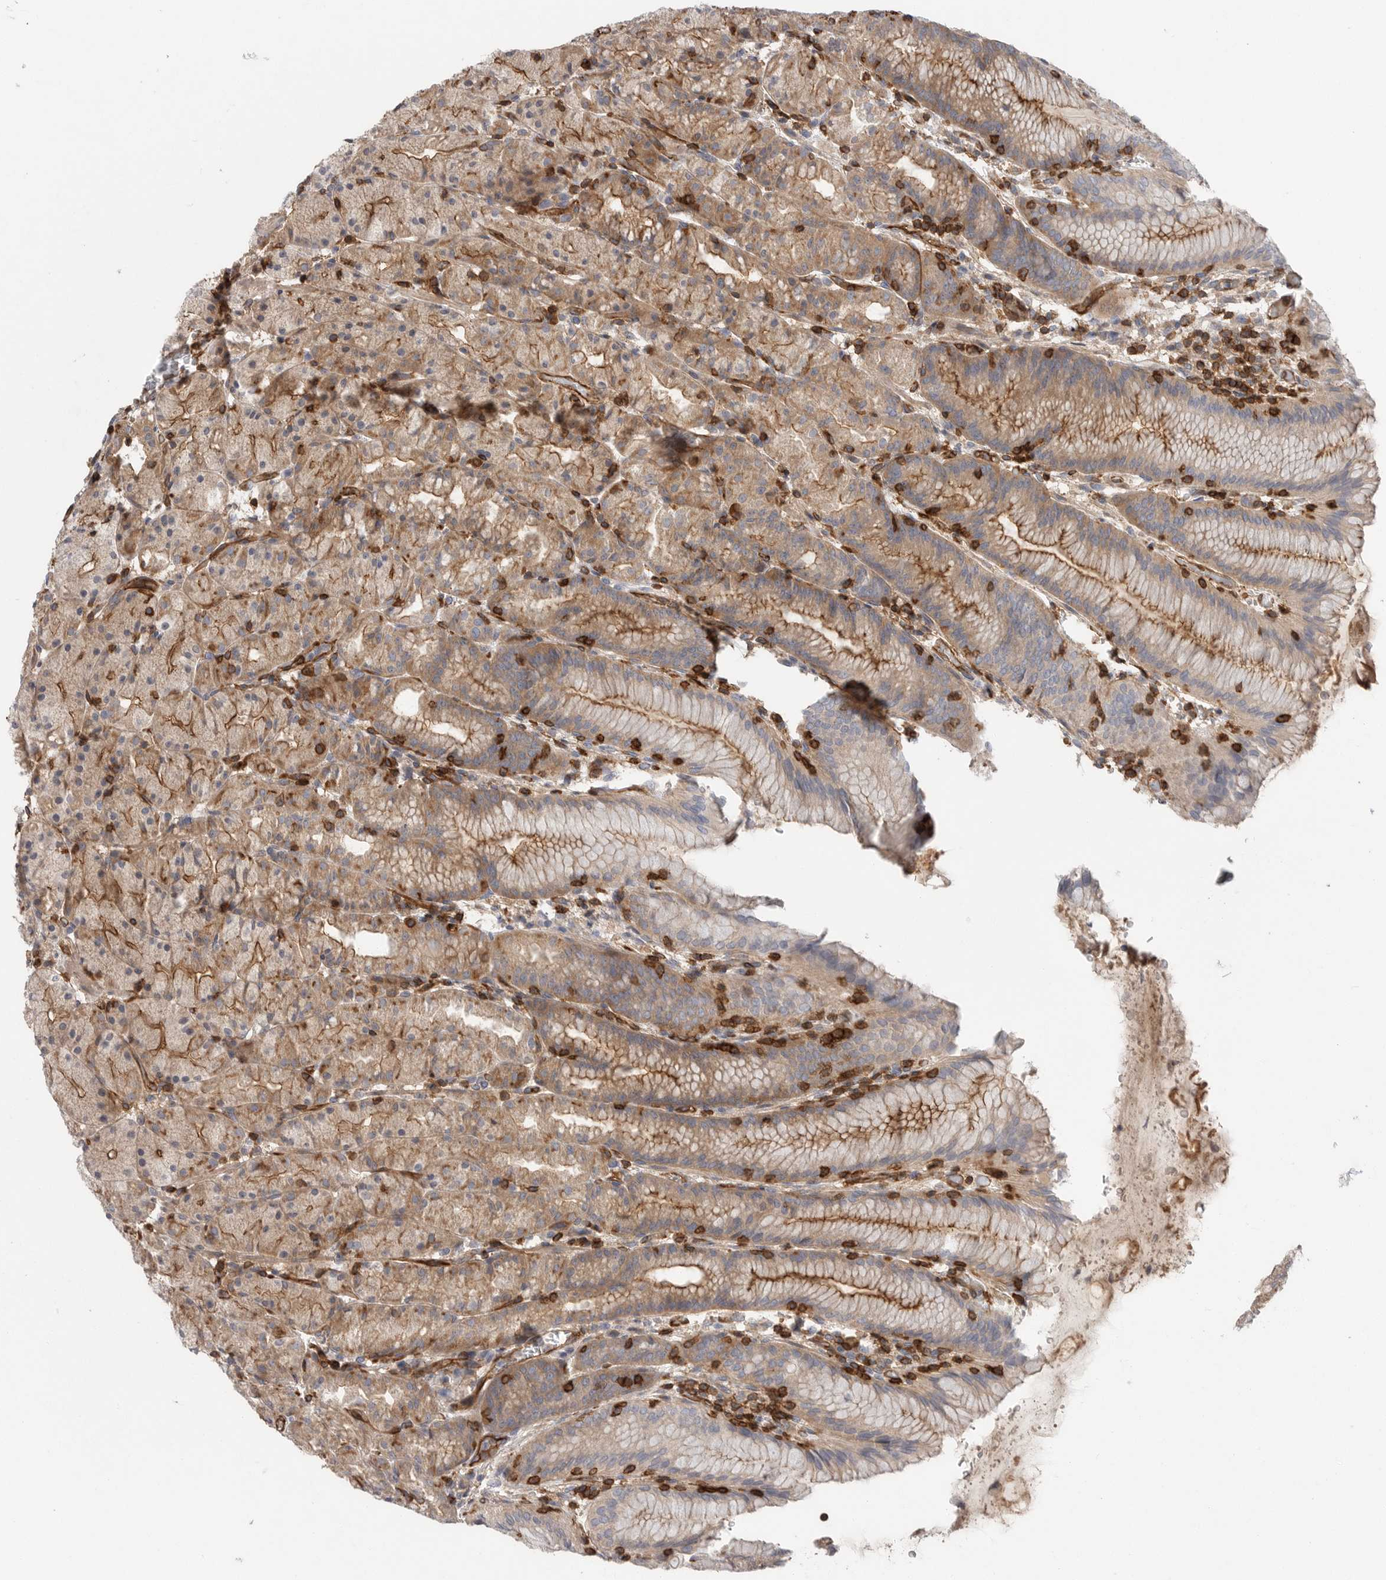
{"staining": {"intensity": "moderate", "quantity": ">75%", "location": "cytoplasmic/membranous"}, "tissue": "stomach", "cell_type": "Glandular cells", "image_type": "normal", "snomed": [{"axis": "morphology", "description": "Normal tissue, NOS"}, {"axis": "topography", "description": "Stomach, upper"}], "caption": "Immunohistochemical staining of normal human stomach displays moderate cytoplasmic/membranous protein expression in about >75% of glandular cells. (DAB (3,3'-diaminobenzidine) = brown stain, brightfield microscopy at high magnification).", "gene": "PRKCH", "patient": {"sex": "male", "age": 48}}